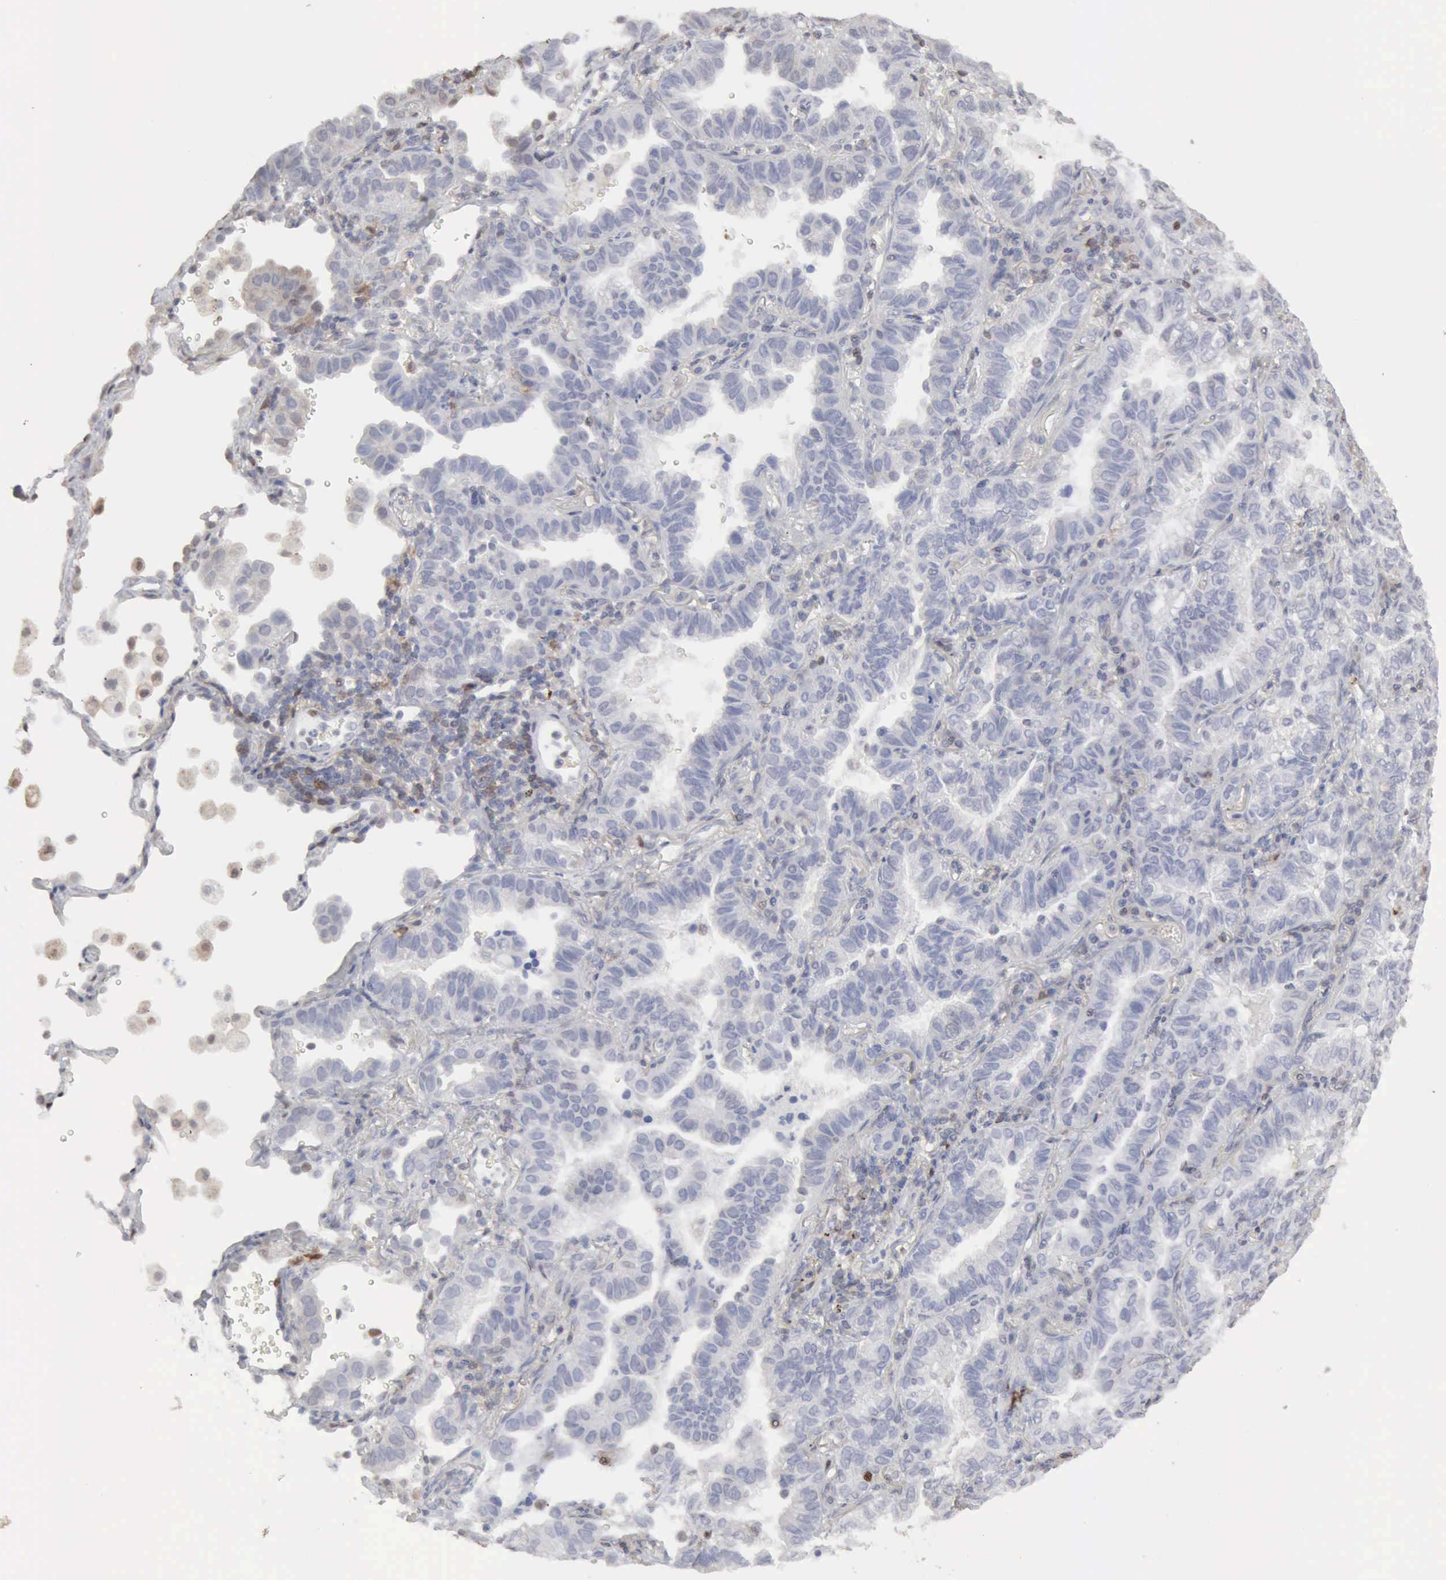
{"staining": {"intensity": "negative", "quantity": "none", "location": "none"}, "tissue": "lung cancer", "cell_type": "Tumor cells", "image_type": "cancer", "snomed": [{"axis": "morphology", "description": "Adenocarcinoma, NOS"}, {"axis": "topography", "description": "Lung"}], "caption": "Immunohistochemistry of lung cancer displays no expression in tumor cells.", "gene": "STAT1", "patient": {"sex": "female", "age": 50}}